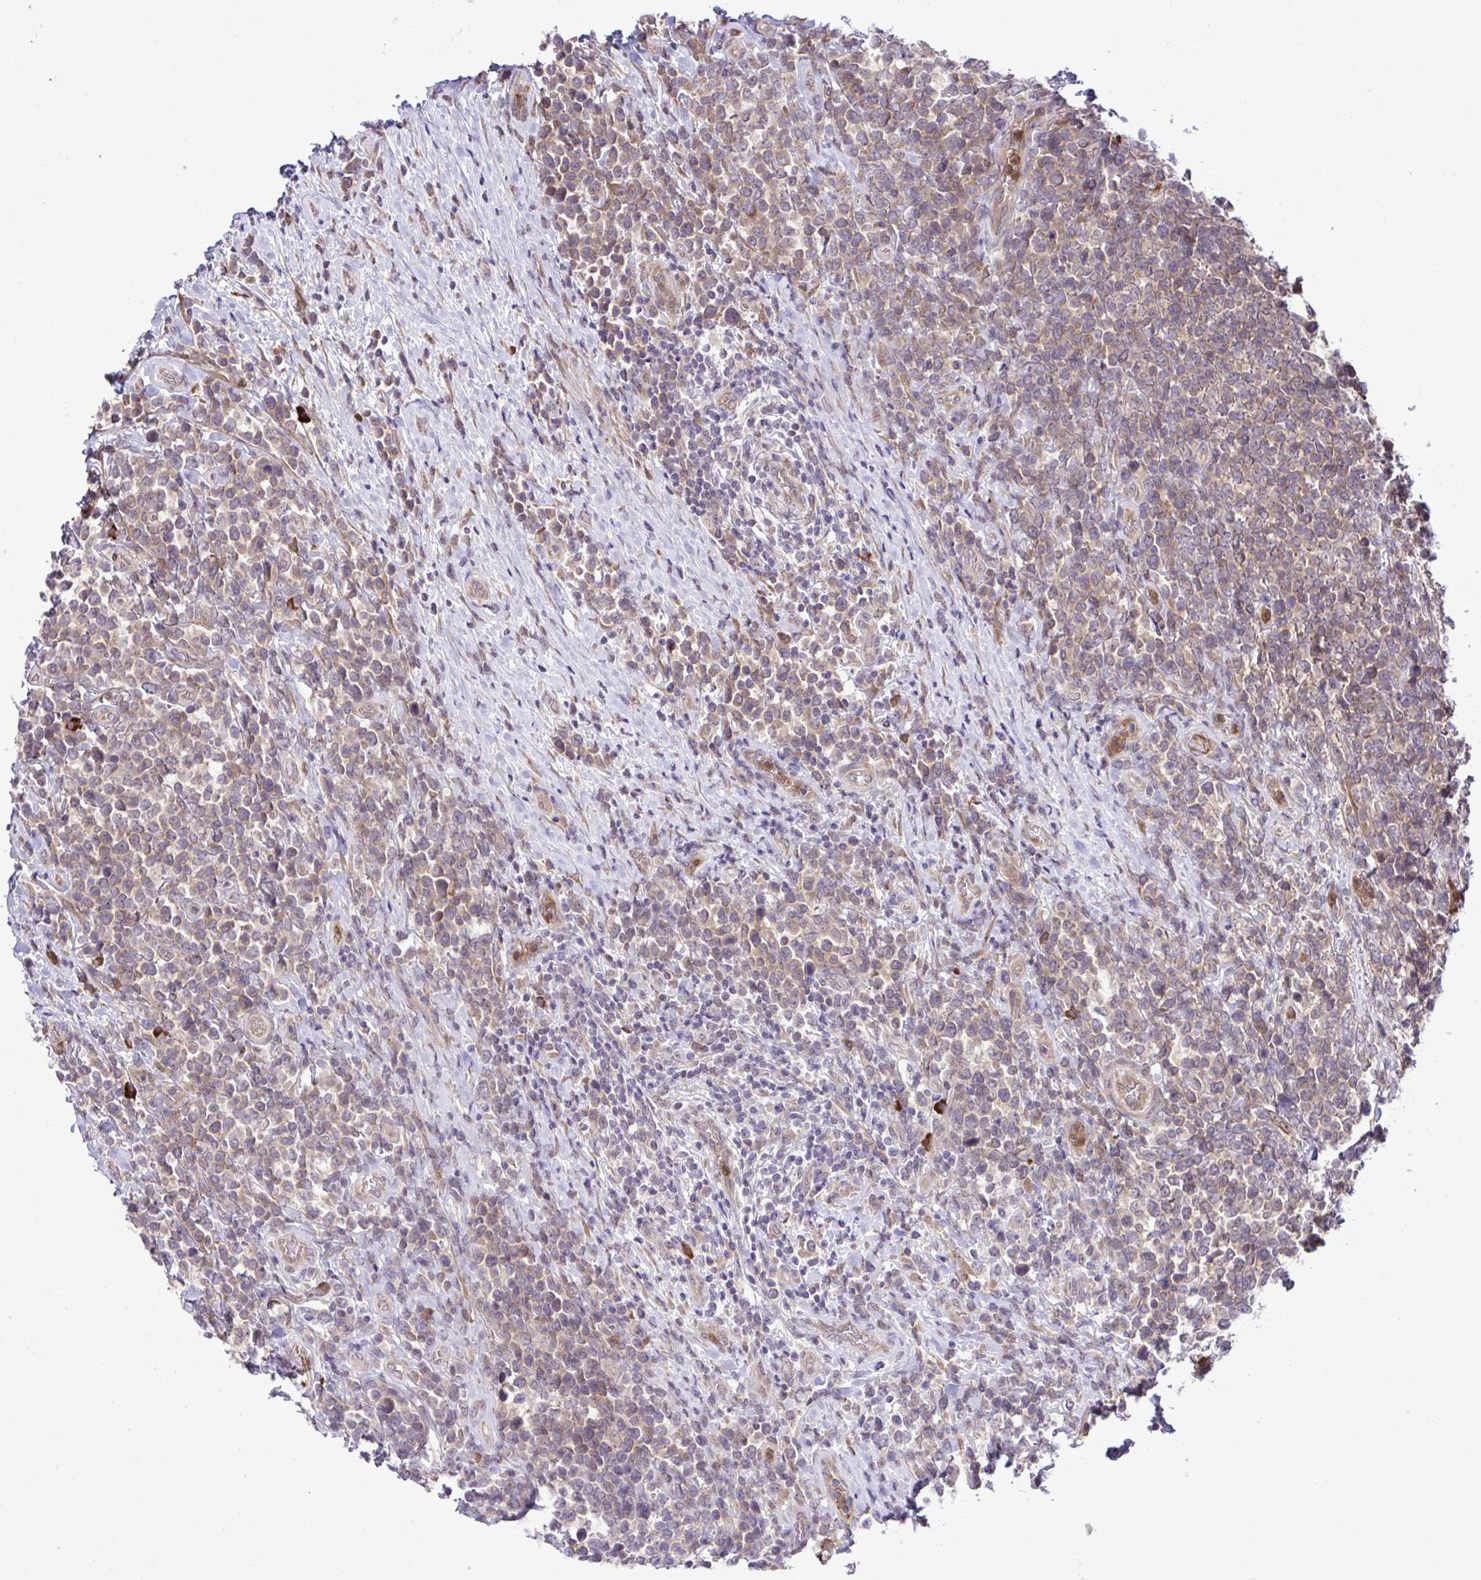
{"staining": {"intensity": "weak", "quantity": "25%-75%", "location": "cytoplasmic/membranous"}, "tissue": "lymphoma", "cell_type": "Tumor cells", "image_type": "cancer", "snomed": [{"axis": "morphology", "description": "Malignant lymphoma, non-Hodgkin's type, High grade"}, {"axis": "topography", "description": "Soft tissue"}], "caption": "Immunohistochemical staining of high-grade malignant lymphoma, non-Hodgkin's type reveals low levels of weak cytoplasmic/membranous protein expression in about 25%-75% of tumor cells.", "gene": "CMPK1", "patient": {"sex": "female", "age": 56}}